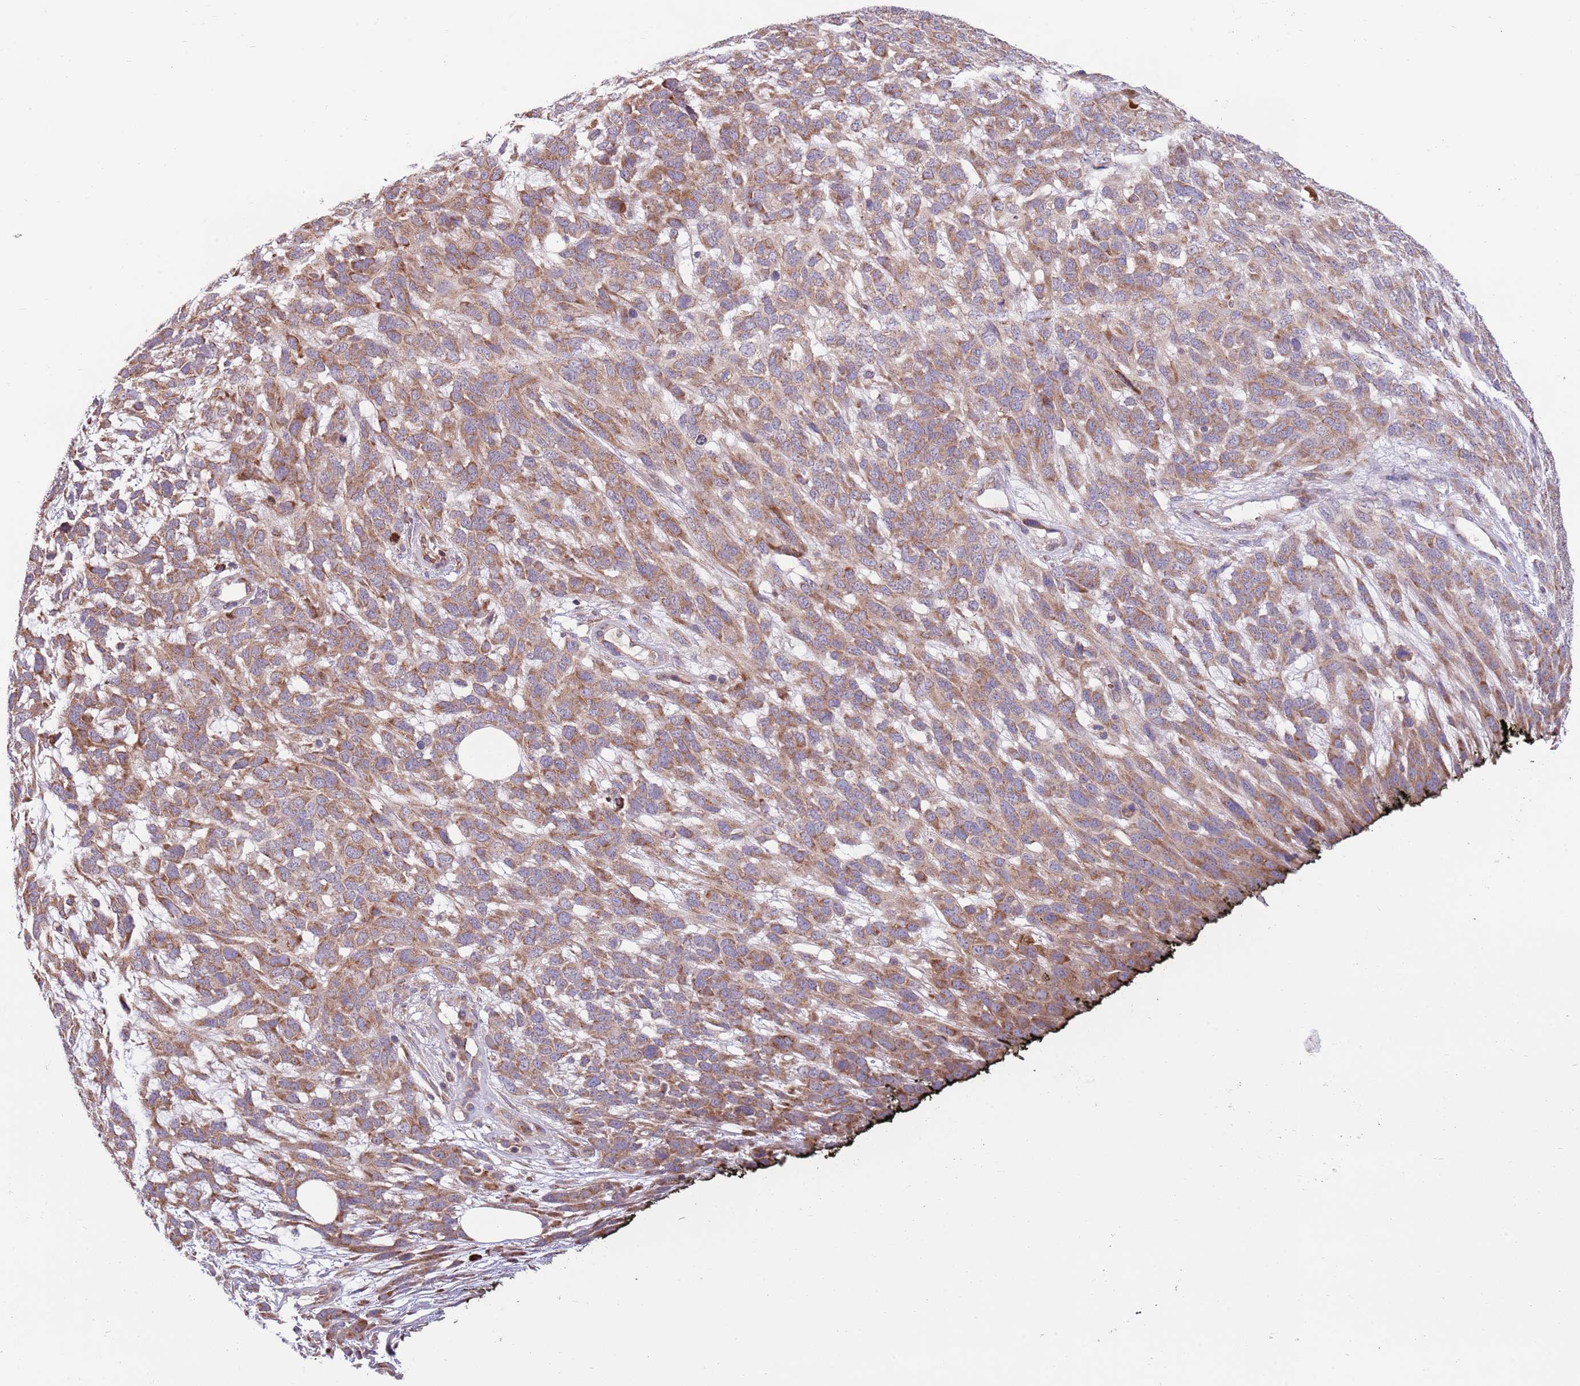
{"staining": {"intensity": "moderate", "quantity": ">75%", "location": "cytoplasmic/membranous"}, "tissue": "melanoma", "cell_type": "Tumor cells", "image_type": "cancer", "snomed": [{"axis": "morphology", "description": "Normal morphology"}, {"axis": "morphology", "description": "Malignant melanoma, NOS"}, {"axis": "topography", "description": "Skin"}], "caption": "This micrograph displays immunohistochemistry staining of human melanoma, with medium moderate cytoplasmic/membranous staining in approximately >75% of tumor cells.", "gene": "DAND5", "patient": {"sex": "female", "age": 72}}